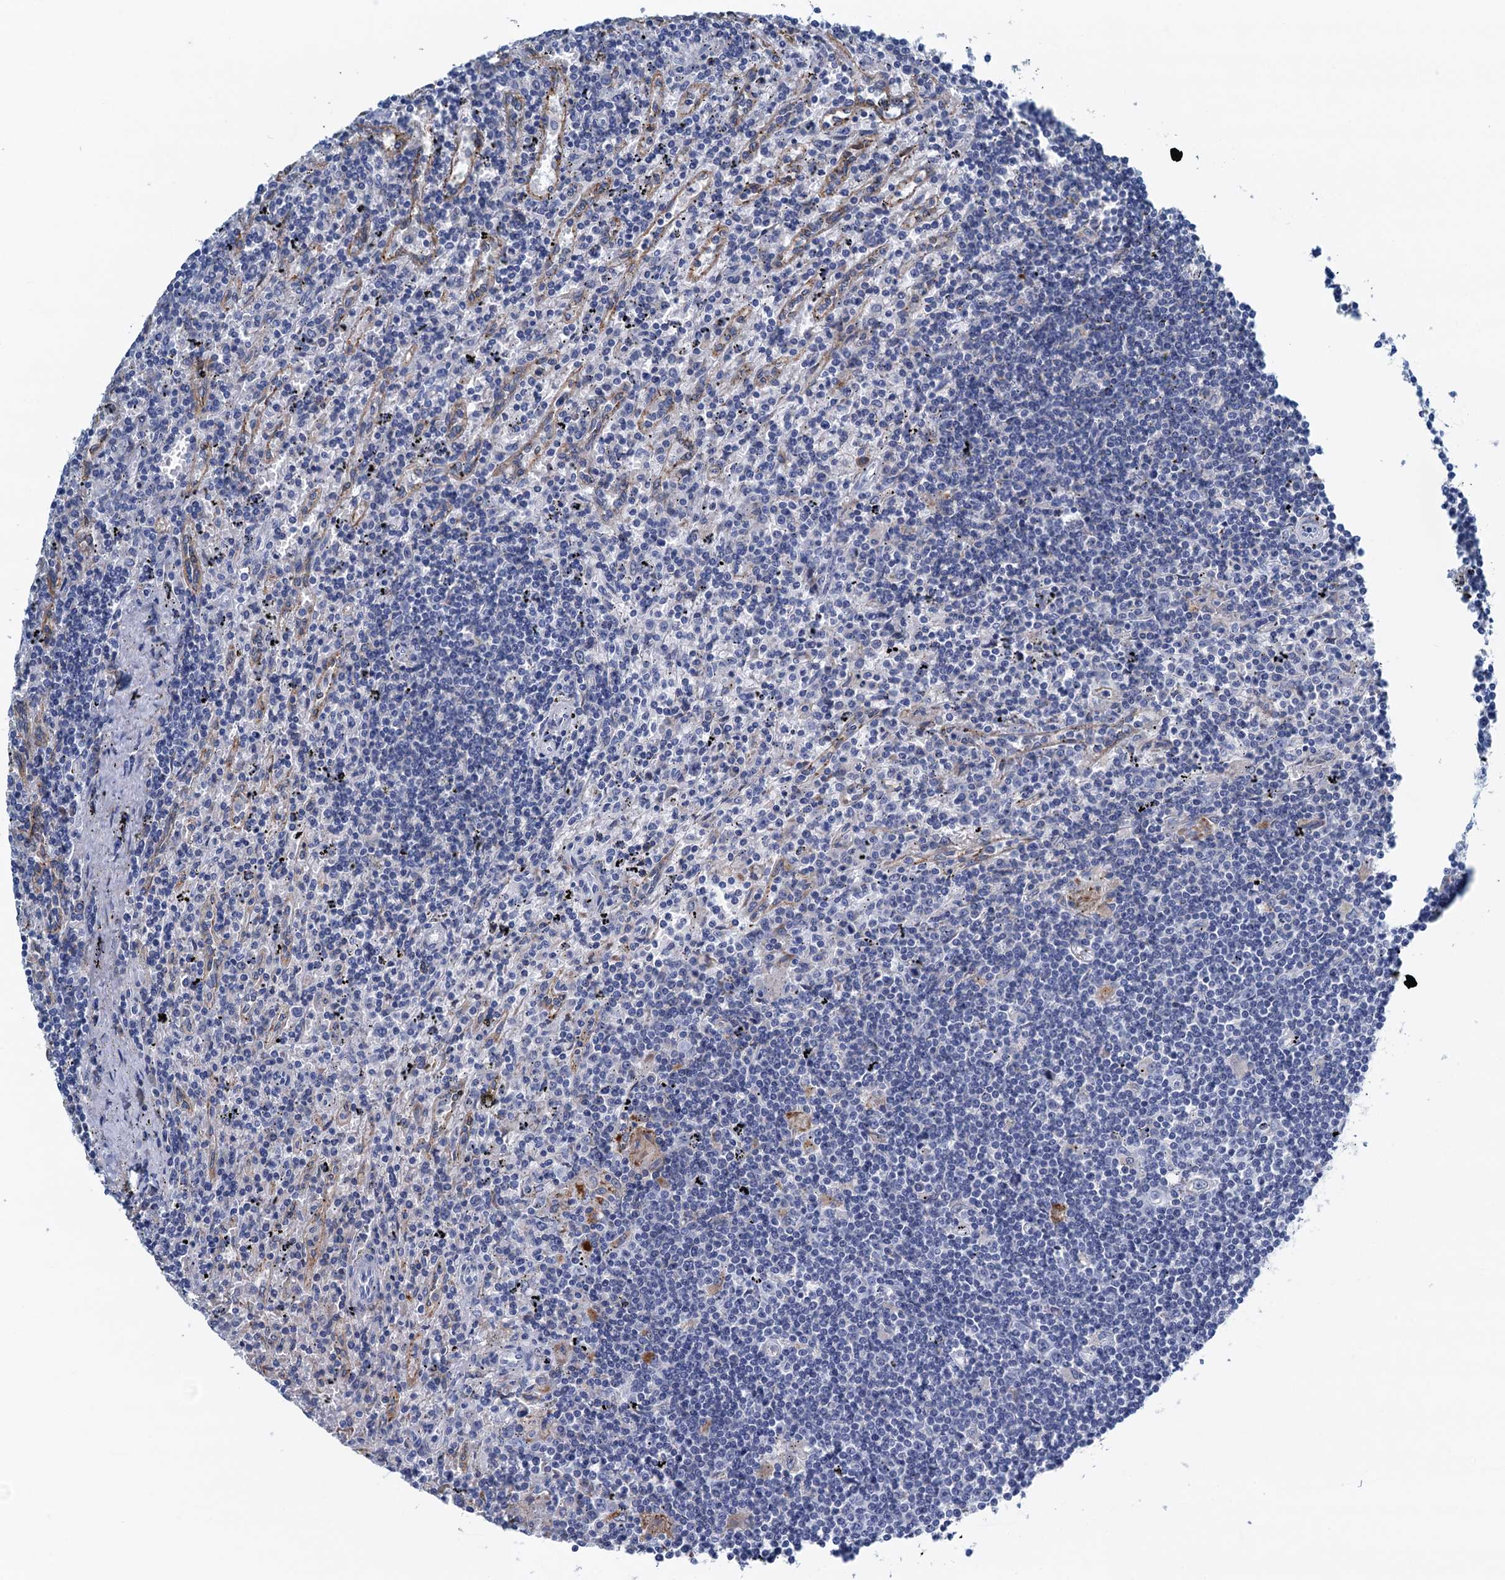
{"staining": {"intensity": "negative", "quantity": "none", "location": "none"}, "tissue": "lymphoma", "cell_type": "Tumor cells", "image_type": "cancer", "snomed": [{"axis": "morphology", "description": "Malignant lymphoma, non-Hodgkin's type, Low grade"}, {"axis": "topography", "description": "Spleen"}], "caption": "IHC micrograph of neoplastic tissue: low-grade malignant lymphoma, non-Hodgkin's type stained with DAB demonstrates no significant protein expression in tumor cells.", "gene": "C10orf88", "patient": {"sex": "male", "age": 76}}